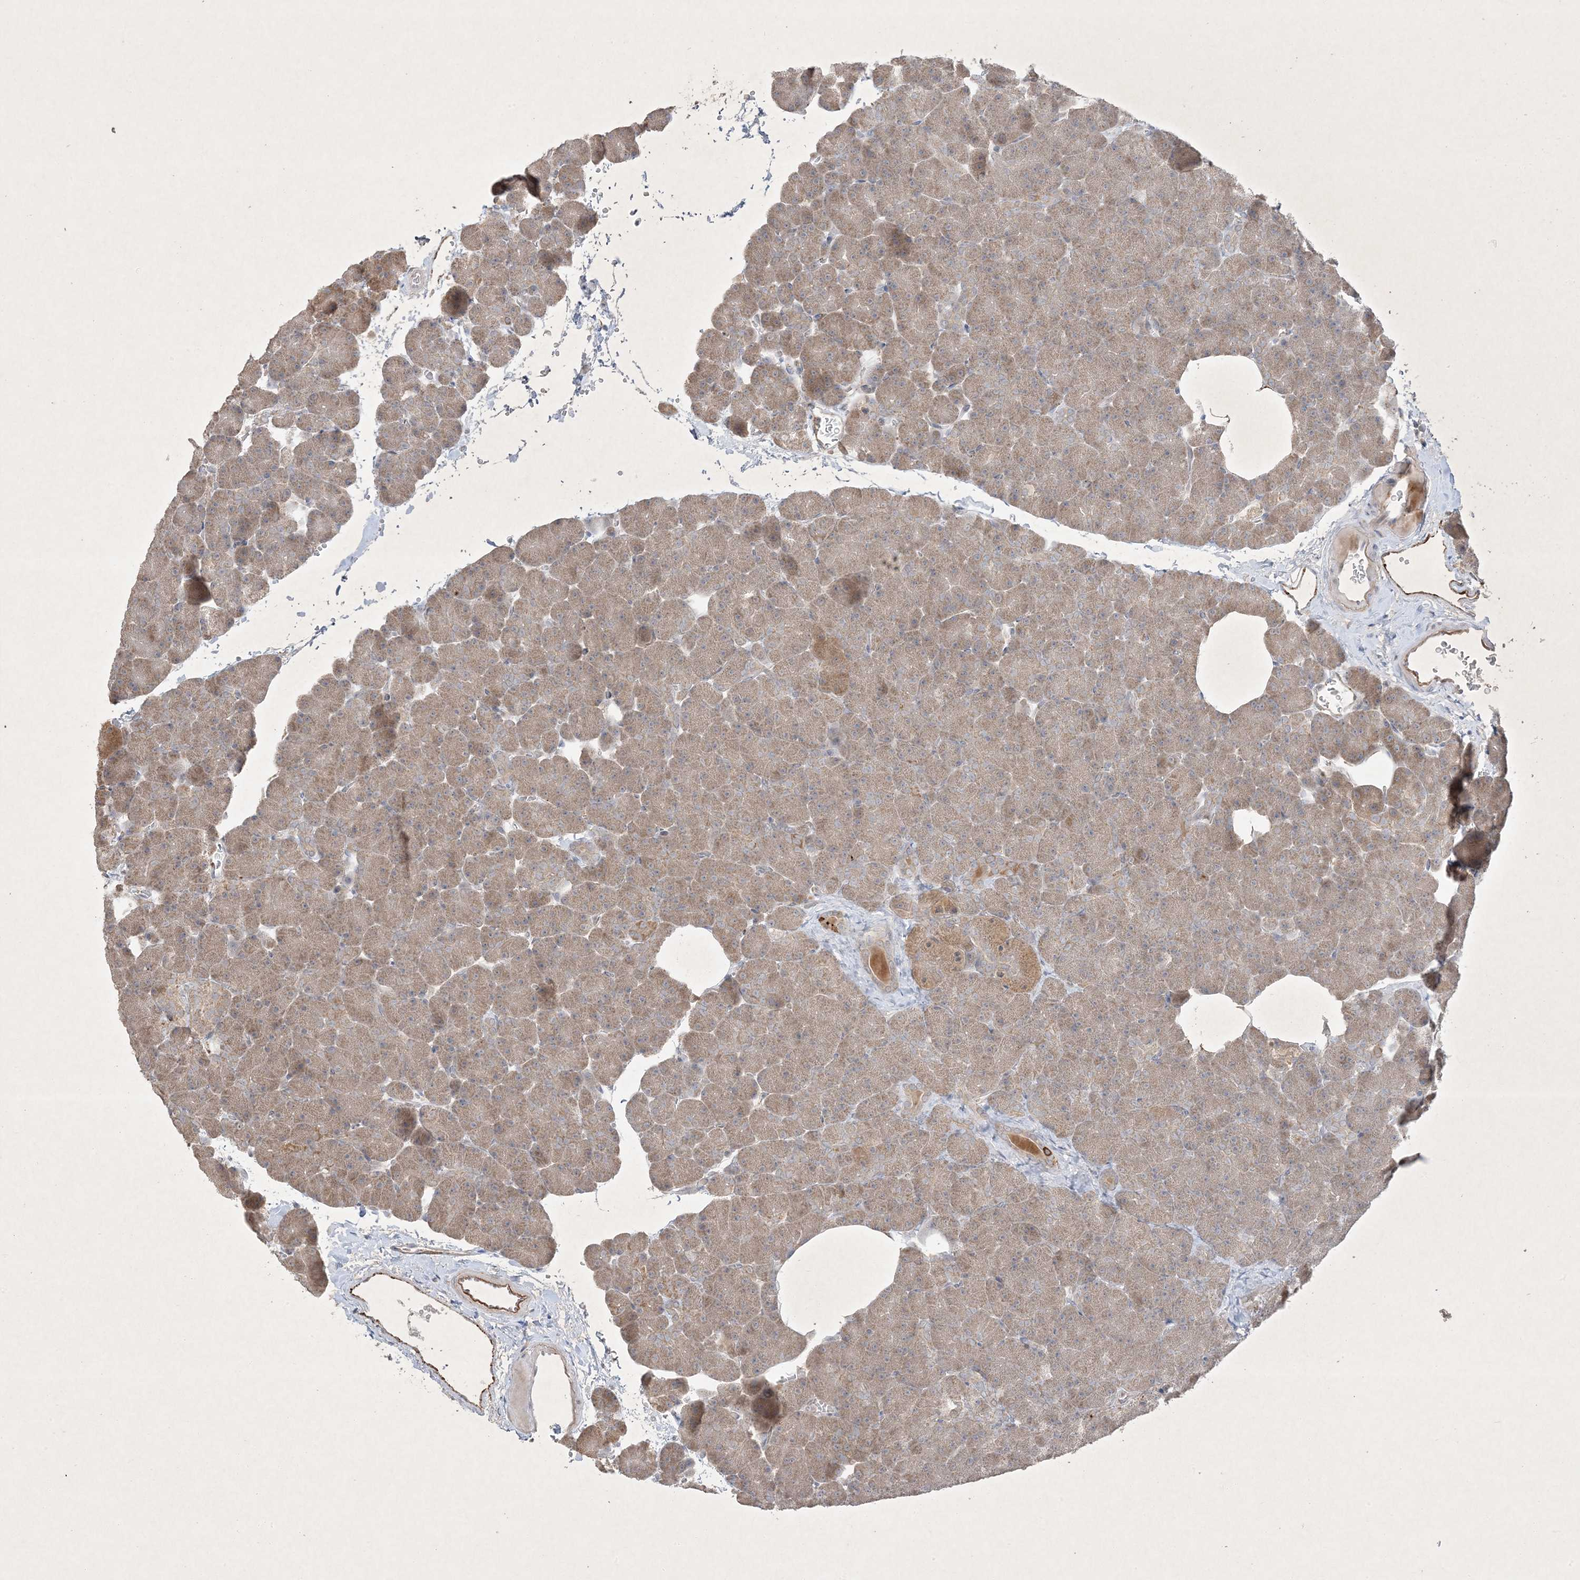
{"staining": {"intensity": "moderate", "quantity": ">75%", "location": "cytoplasmic/membranous"}, "tissue": "pancreas", "cell_type": "Exocrine glandular cells", "image_type": "normal", "snomed": [{"axis": "morphology", "description": "Normal tissue, NOS"}, {"axis": "morphology", "description": "Carcinoid, malignant, NOS"}, {"axis": "topography", "description": "Pancreas"}], "caption": "Immunohistochemistry histopathology image of benign human pancreas stained for a protein (brown), which exhibits medium levels of moderate cytoplasmic/membranous expression in approximately >75% of exocrine glandular cells.", "gene": "PRSS36", "patient": {"sex": "female", "age": 35}}